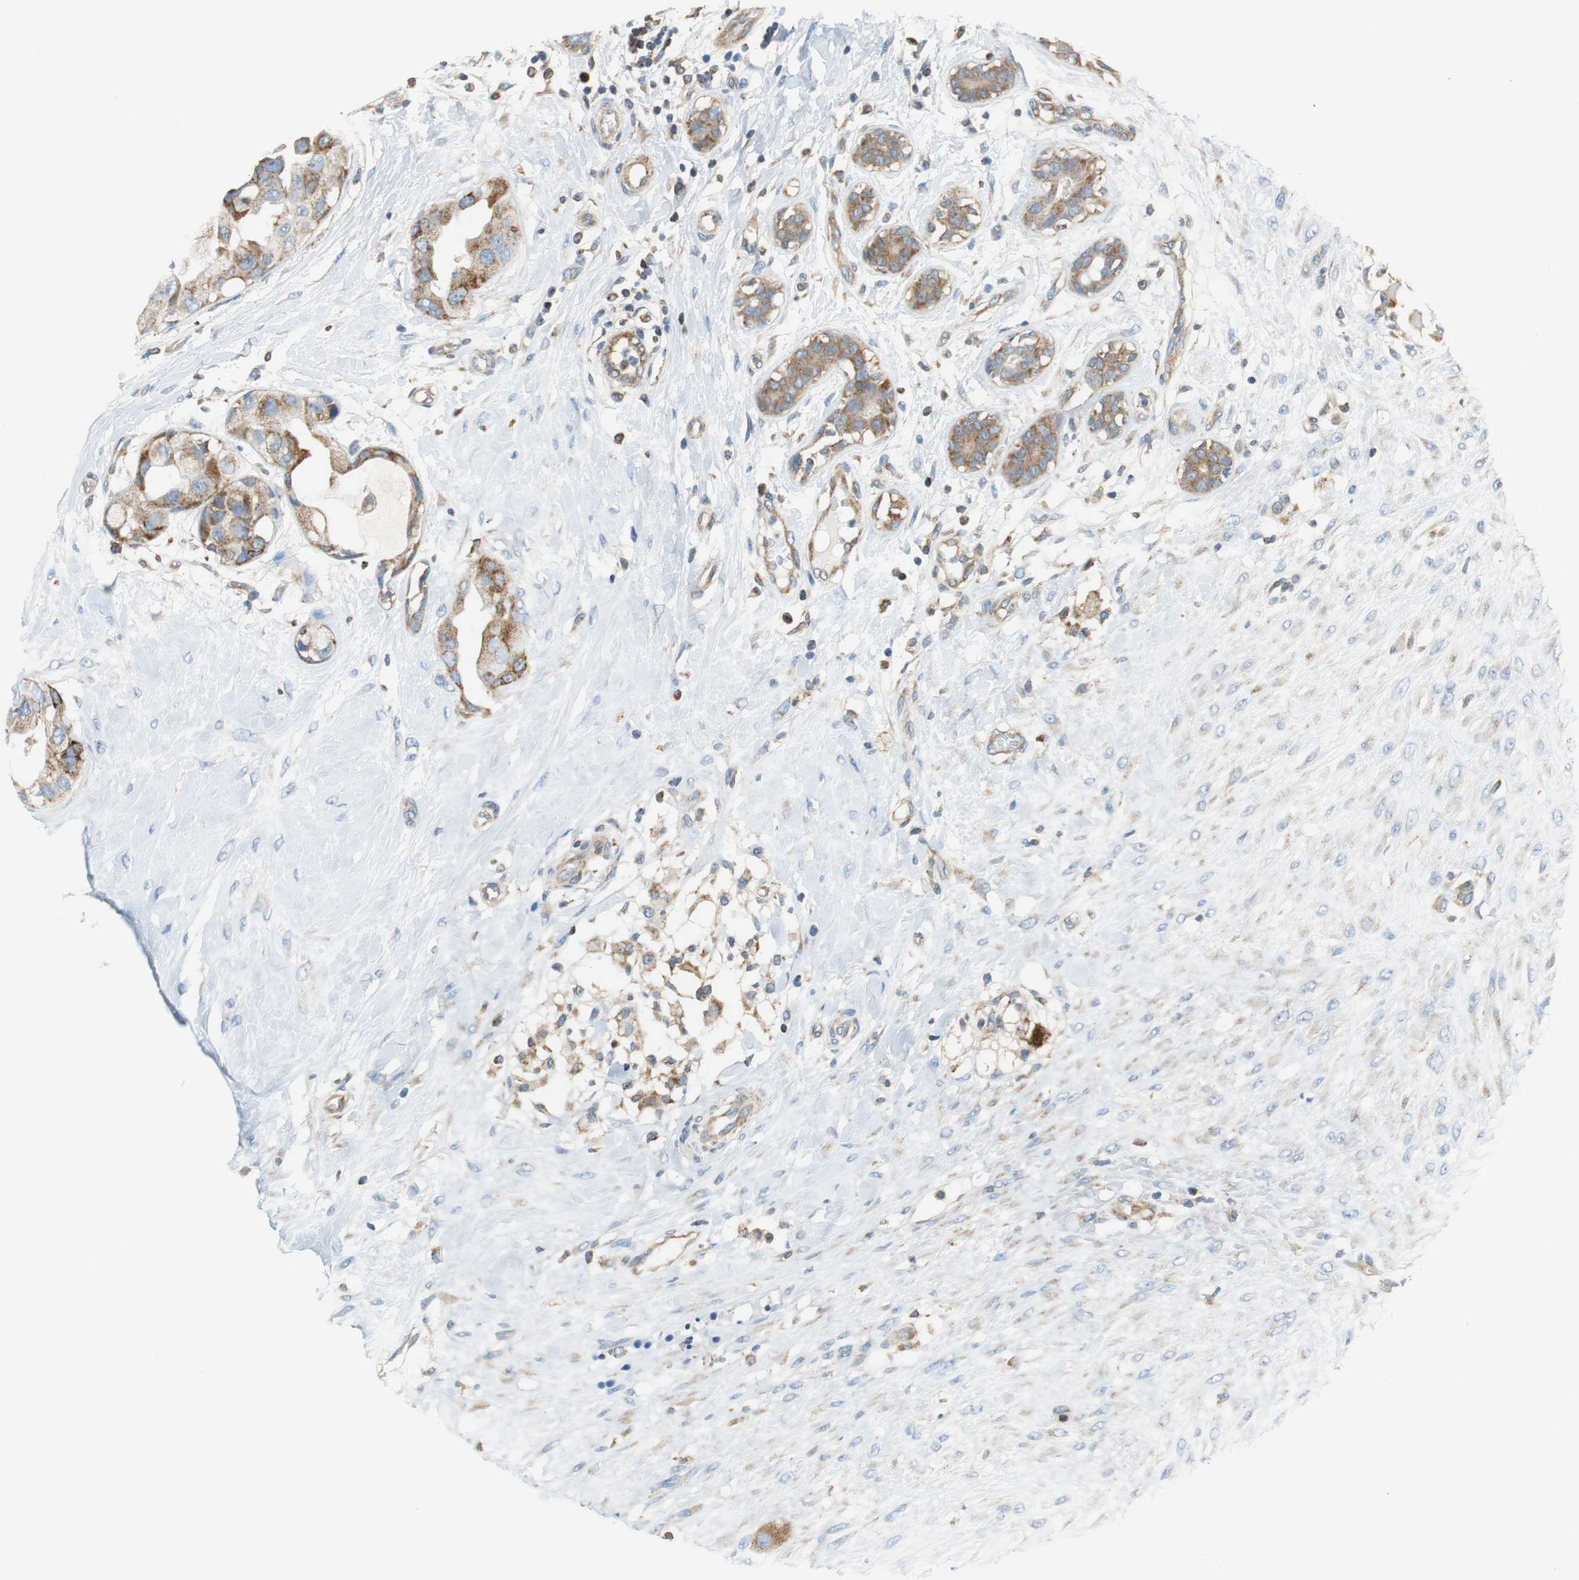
{"staining": {"intensity": "strong", "quantity": ">75%", "location": "cytoplasmic/membranous"}, "tissue": "breast cancer", "cell_type": "Tumor cells", "image_type": "cancer", "snomed": [{"axis": "morphology", "description": "Duct carcinoma"}, {"axis": "topography", "description": "Breast"}], "caption": "Breast invasive ductal carcinoma stained for a protein reveals strong cytoplasmic/membranous positivity in tumor cells.", "gene": "GSTK1", "patient": {"sex": "female", "age": 40}}